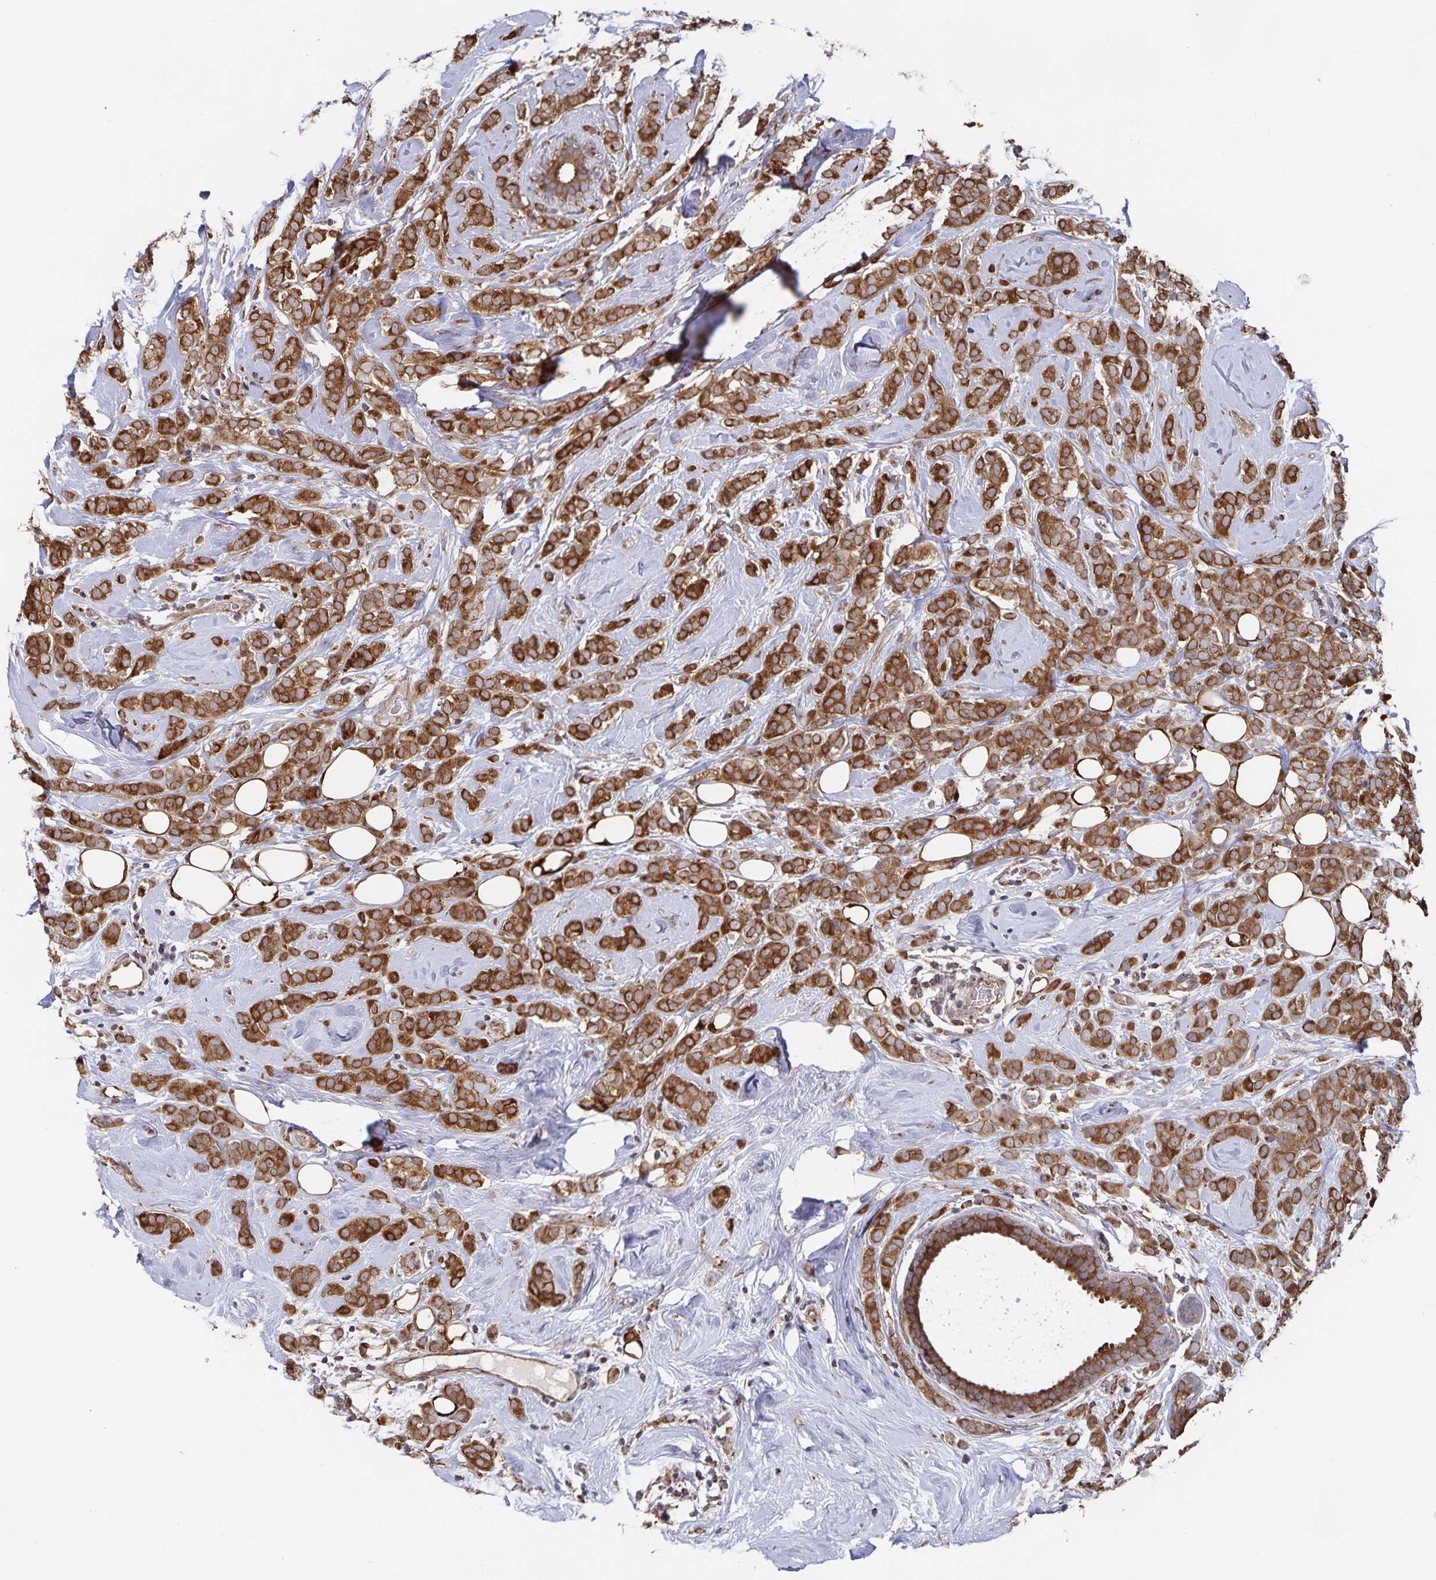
{"staining": {"intensity": "strong", "quantity": ">75%", "location": "cytoplasmic/membranous"}, "tissue": "breast cancer", "cell_type": "Tumor cells", "image_type": "cancer", "snomed": [{"axis": "morphology", "description": "Lobular carcinoma"}, {"axis": "topography", "description": "Breast"}], "caption": "Tumor cells display high levels of strong cytoplasmic/membranous positivity in about >75% of cells in lobular carcinoma (breast).", "gene": "ACACA", "patient": {"sex": "female", "age": 49}}